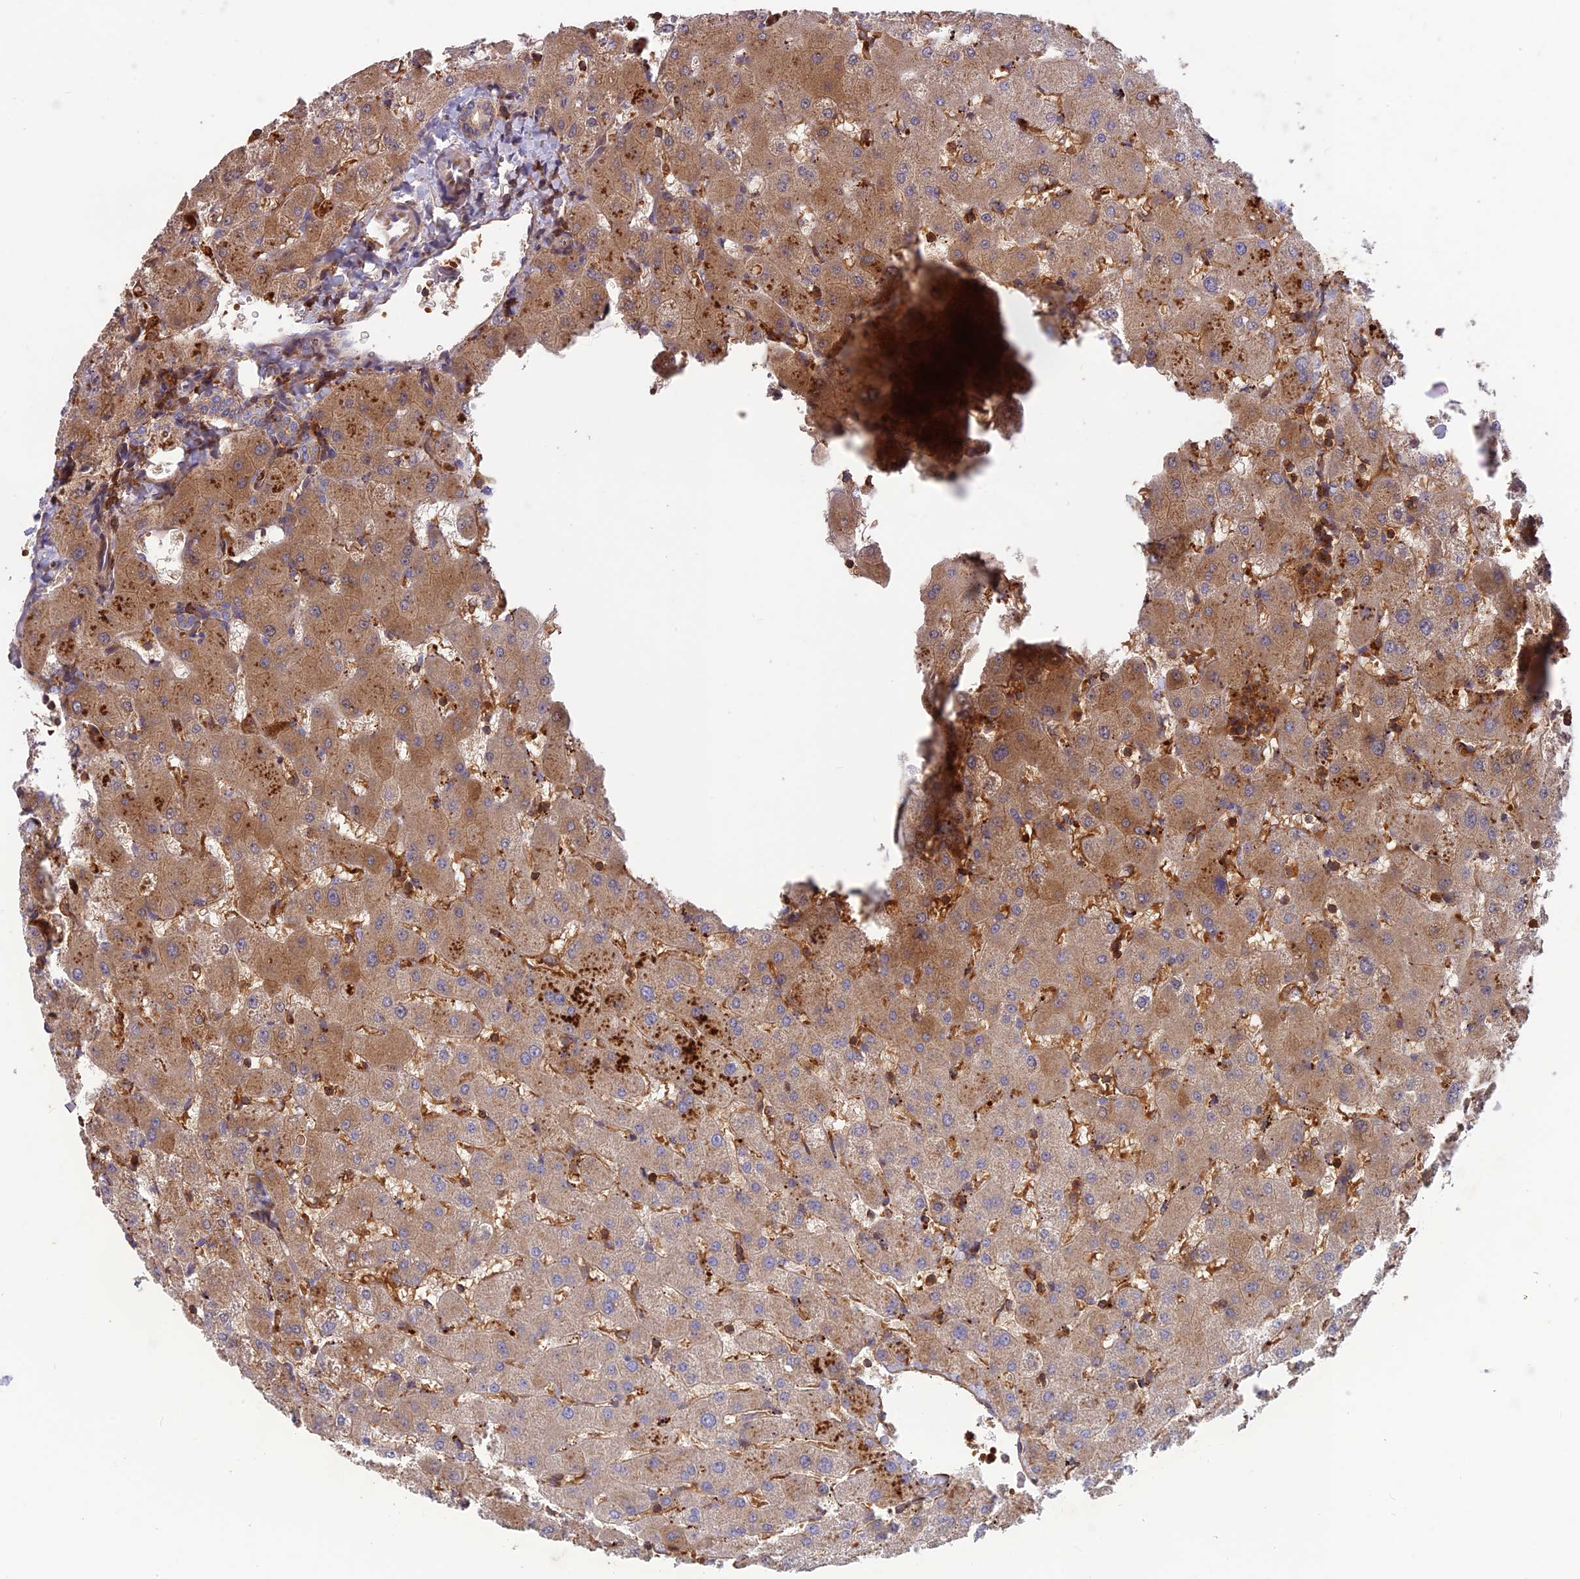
{"staining": {"intensity": "weak", "quantity": "25%-75%", "location": "cytoplasmic/membranous"}, "tissue": "liver", "cell_type": "Cholangiocytes", "image_type": "normal", "snomed": [{"axis": "morphology", "description": "Normal tissue, NOS"}, {"axis": "topography", "description": "Liver"}], "caption": "A histopathology image of liver stained for a protein shows weak cytoplasmic/membranous brown staining in cholangiocytes. (Brightfield microscopy of DAB IHC at high magnification).", "gene": "CPNE7", "patient": {"sex": "female", "age": 63}}